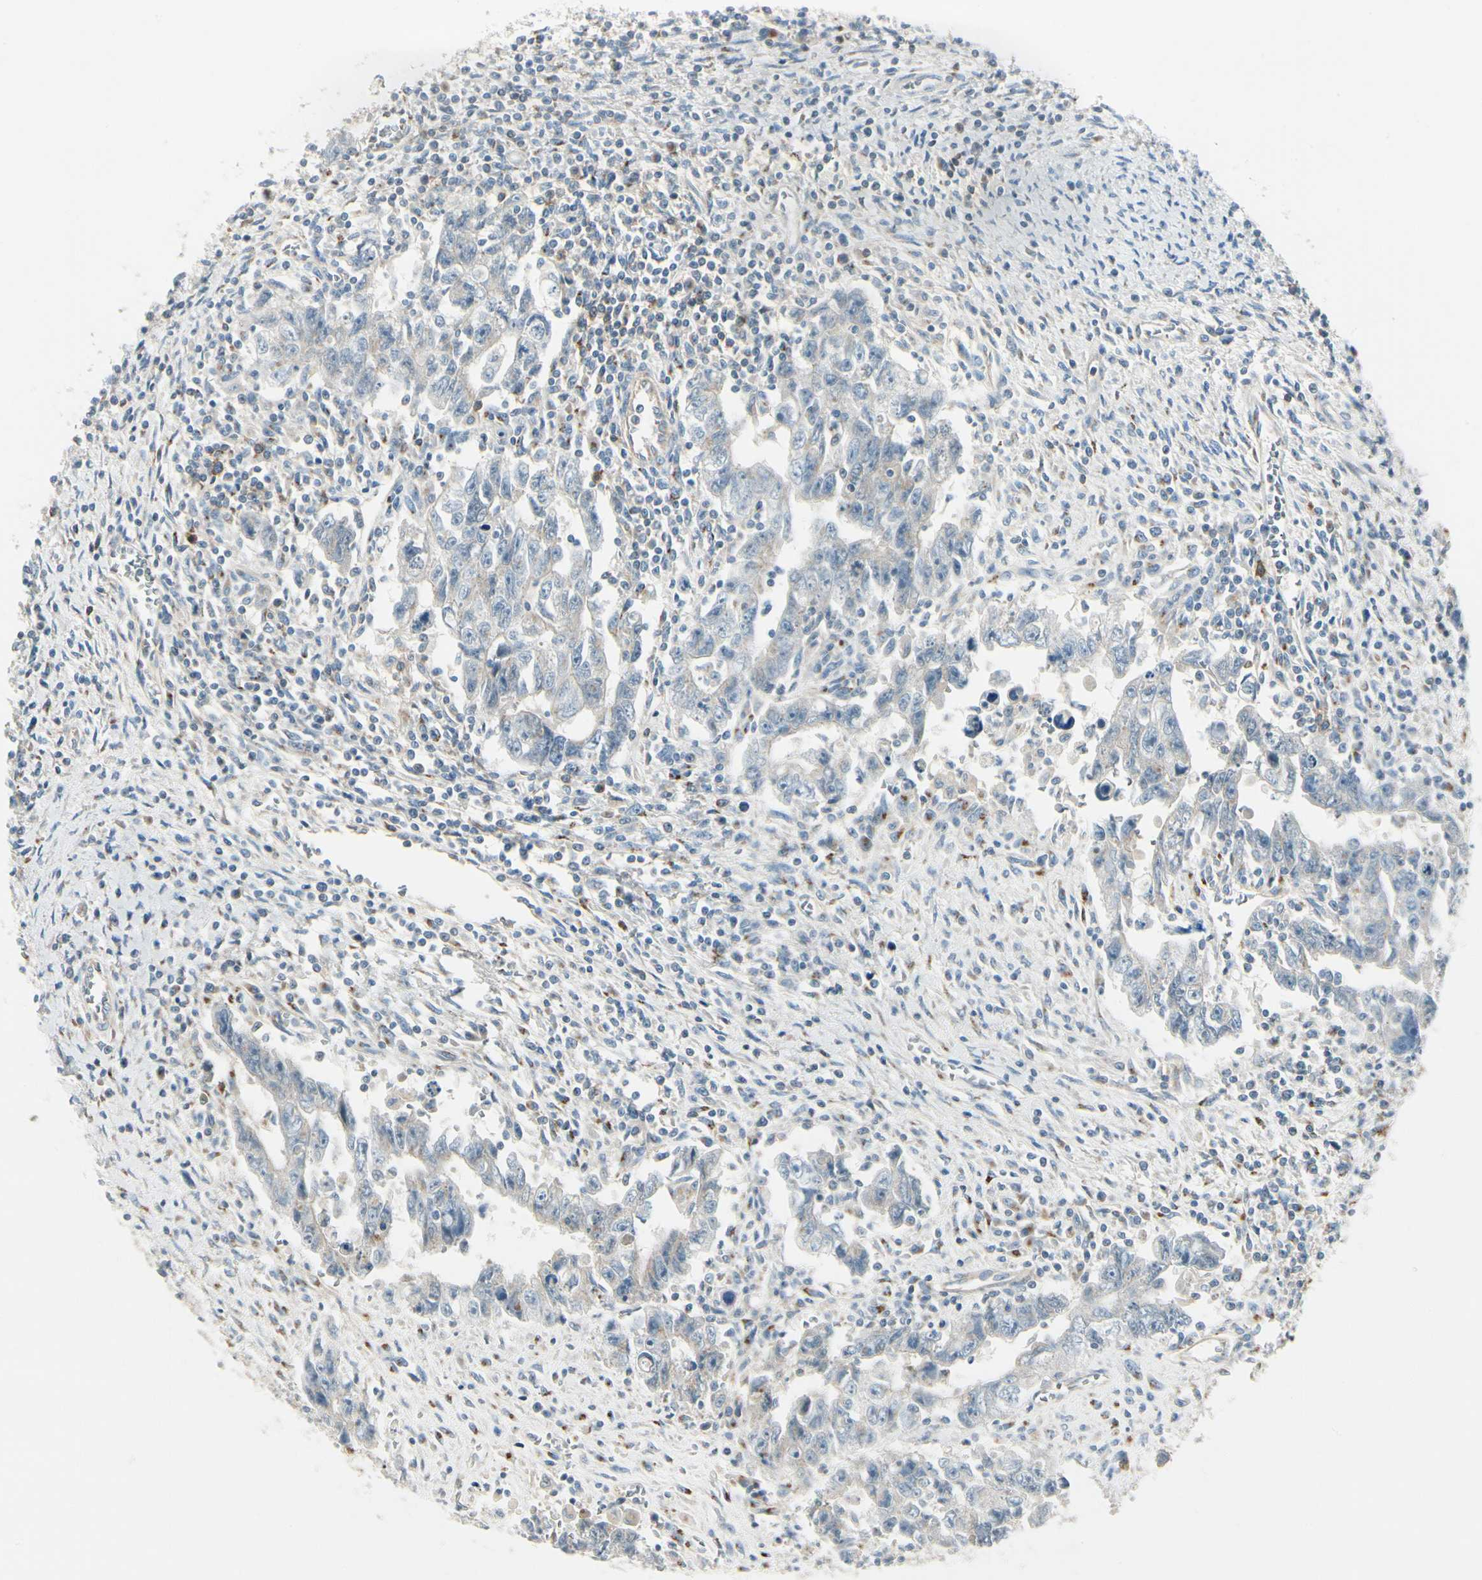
{"staining": {"intensity": "weak", "quantity": "25%-75%", "location": "cytoplasmic/membranous"}, "tissue": "testis cancer", "cell_type": "Tumor cells", "image_type": "cancer", "snomed": [{"axis": "morphology", "description": "Carcinoma, Embryonal, NOS"}, {"axis": "topography", "description": "Testis"}], "caption": "There is low levels of weak cytoplasmic/membranous expression in tumor cells of testis embryonal carcinoma, as demonstrated by immunohistochemical staining (brown color).", "gene": "ABCA3", "patient": {"sex": "male", "age": 28}}